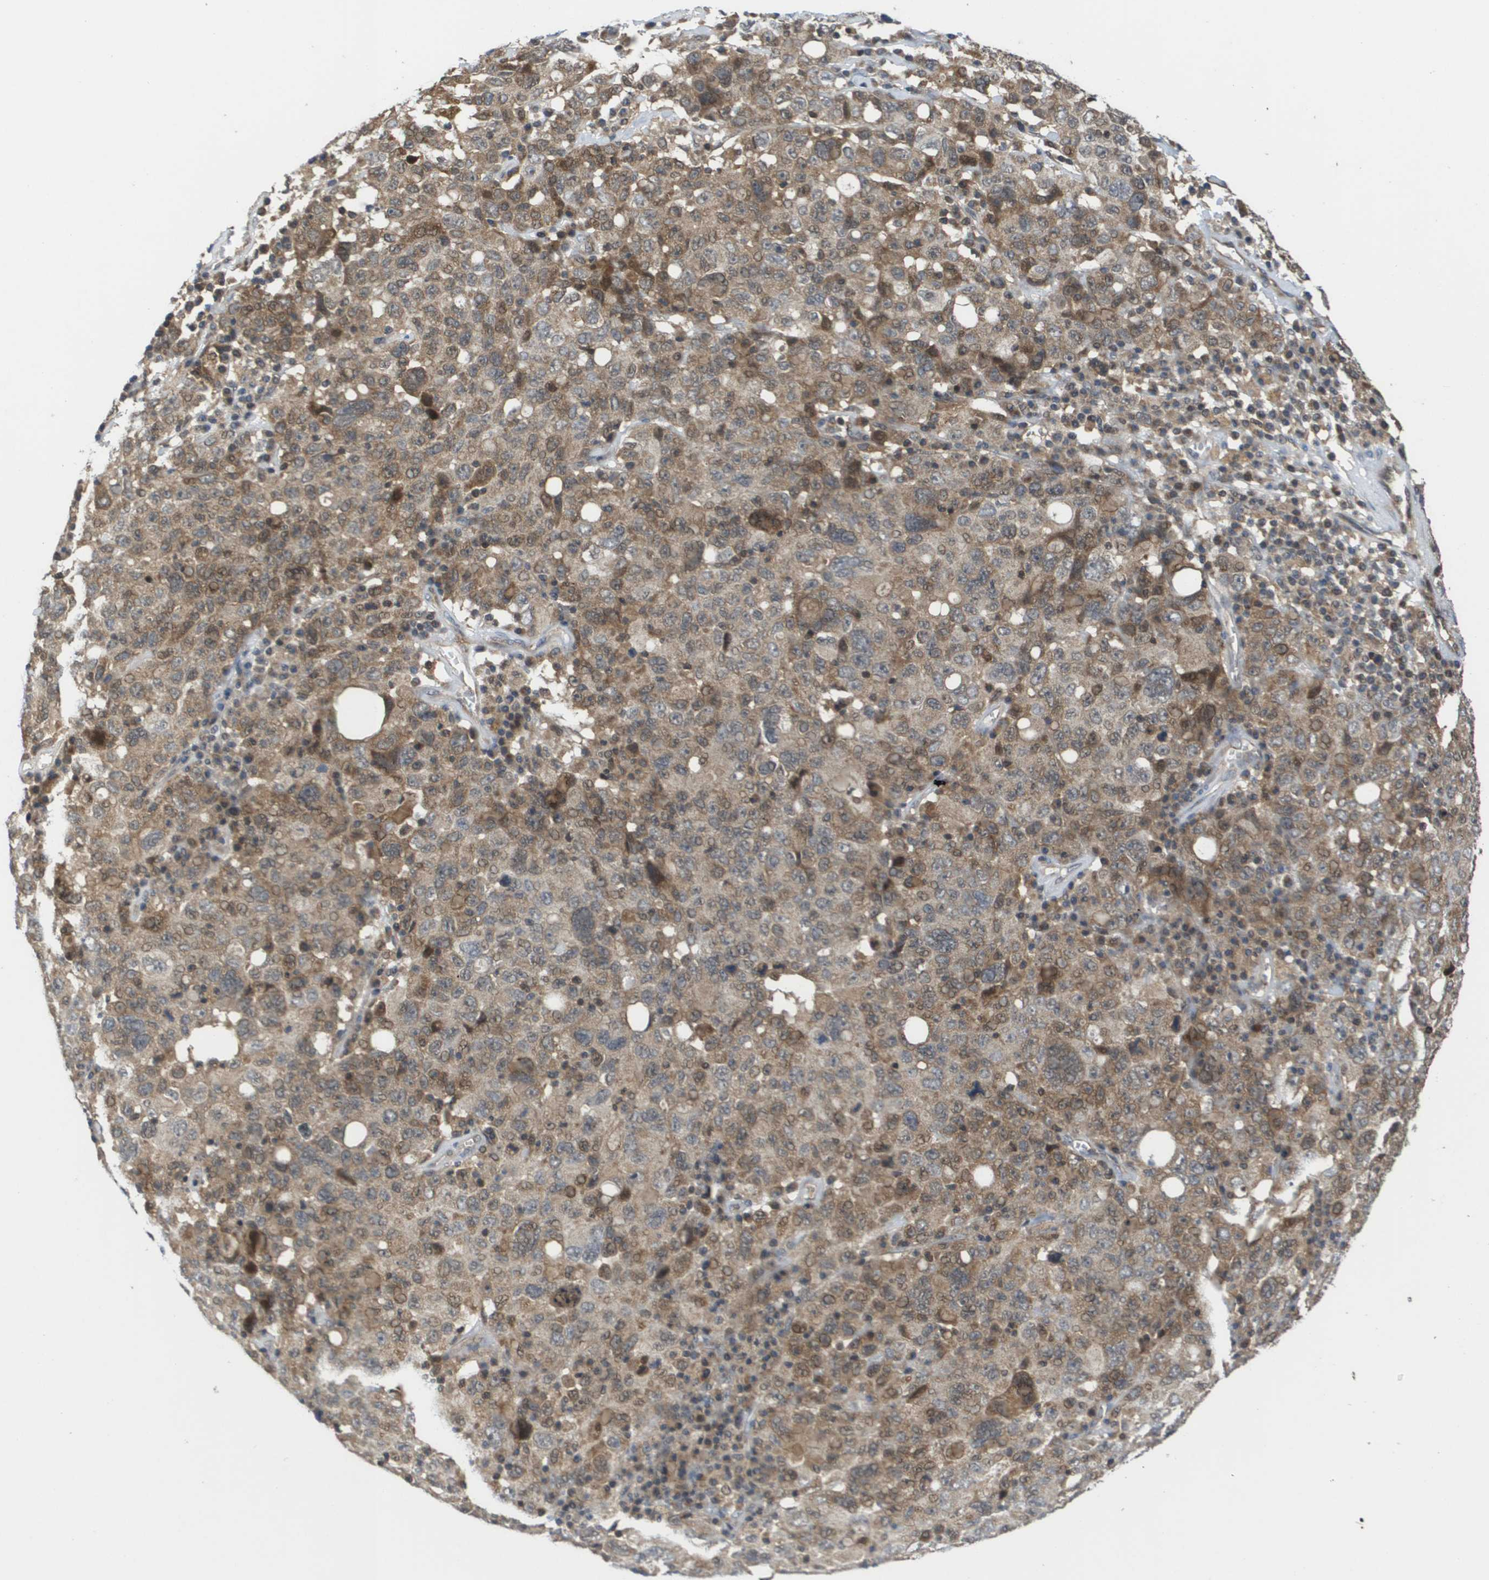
{"staining": {"intensity": "weak", "quantity": ">75%", "location": "cytoplasmic/membranous"}, "tissue": "ovarian cancer", "cell_type": "Tumor cells", "image_type": "cancer", "snomed": [{"axis": "morphology", "description": "Carcinoma, endometroid"}, {"axis": "topography", "description": "Ovary"}], "caption": "This photomicrograph reveals IHC staining of ovarian cancer, with low weak cytoplasmic/membranous positivity in approximately >75% of tumor cells.", "gene": "RBM38", "patient": {"sex": "female", "age": 62}}